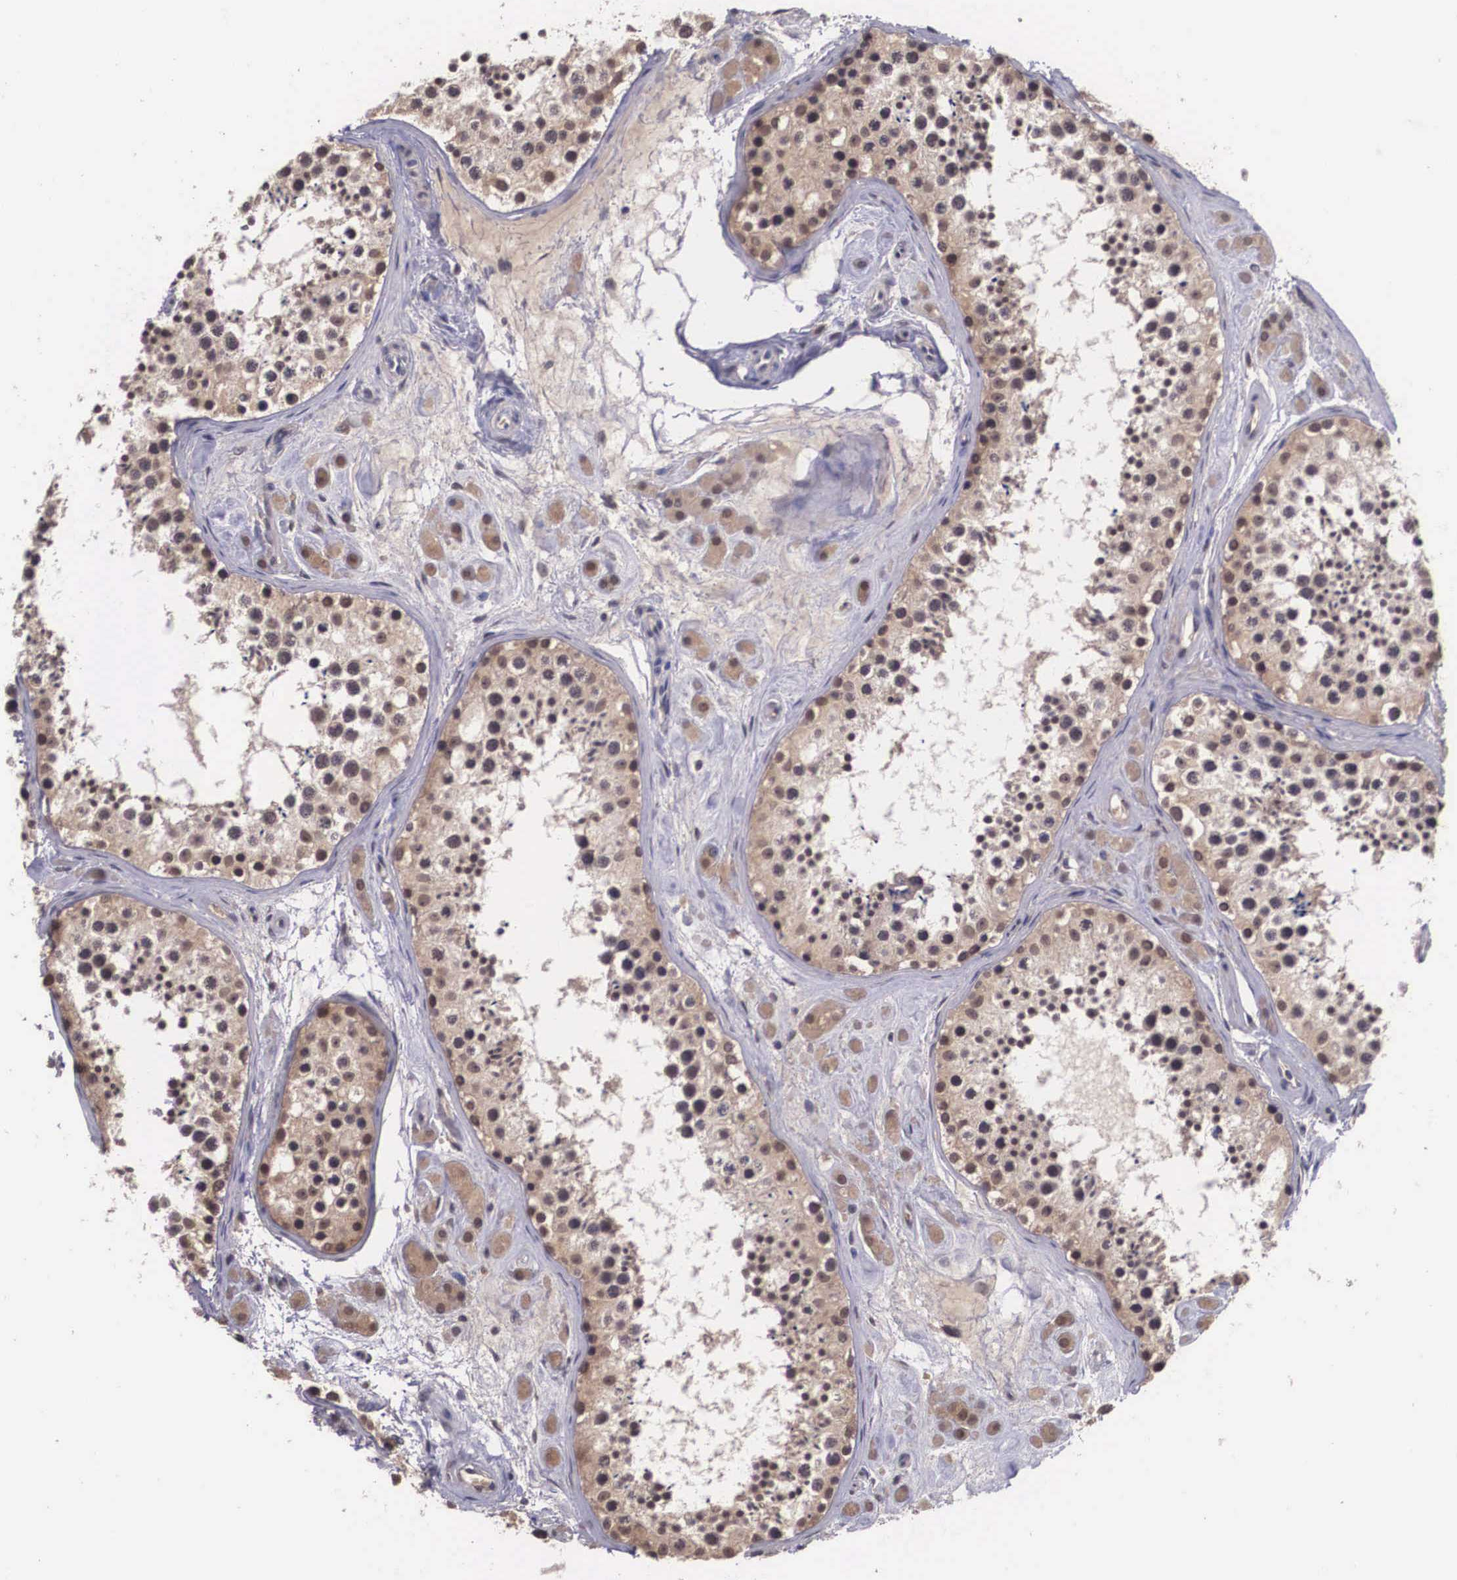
{"staining": {"intensity": "moderate", "quantity": ">75%", "location": "cytoplasmic/membranous"}, "tissue": "testis", "cell_type": "Cells in seminiferous ducts", "image_type": "normal", "snomed": [{"axis": "morphology", "description": "Normal tissue, NOS"}, {"axis": "topography", "description": "Testis"}], "caption": "Protein analysis of benign testis exhibits moderate cytoplasmic/membranous positivity in approximately >75% of cells in seminiferous ducts. The protein is stained brown, and the nuclei are stained in blue (DAB IHC with brightfield microscopy, high magnification).", "gene": "VASH1", "patient": {"sex": "male", "age": 38}}